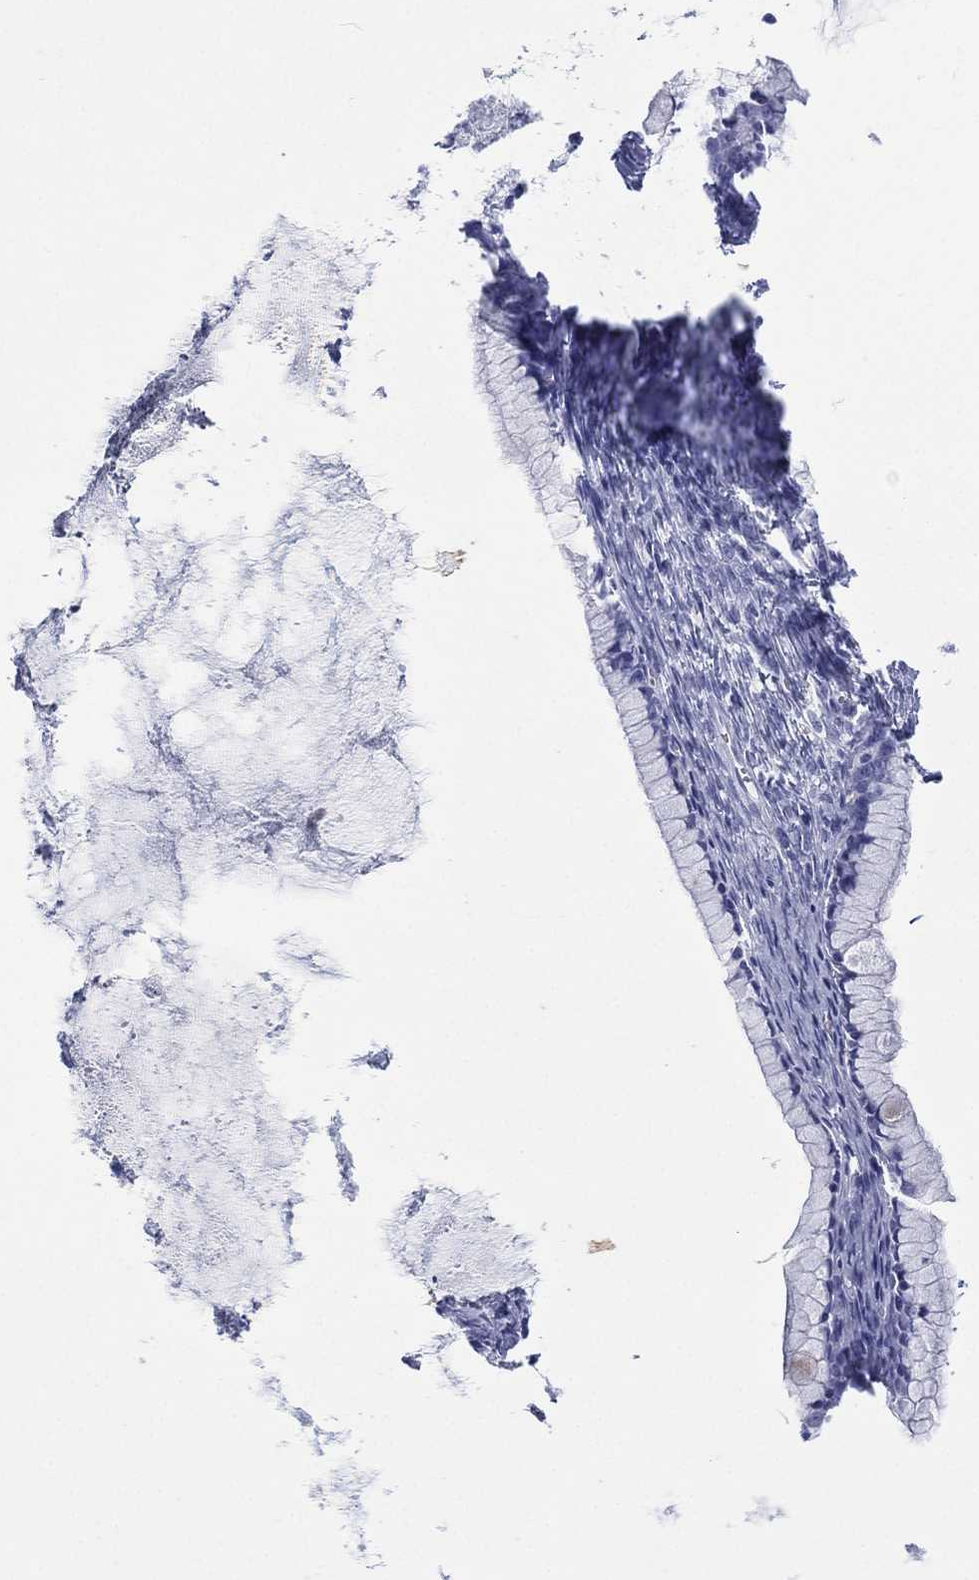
{"staining": {"intensity": "negative", "quantity": "none", "location": "none"}, "tissue": "ovarian cancer", "cell_type": "Tumor cells", "image_type": "cancer", "snomed": [{"axis": "morphology", "description": "Cystadenocarcinoma, mucinous, NOS"}, {"axis": "topography", "description": "Ovary"}], "caption": "Mucinous cystadenocarcinoma (ovarian) stained for a protein using immunohistochemistry (IHC) displays no positivity tumor cells.", "gene": "DSG1", "patient": {"sex": "female", "age": 41}}